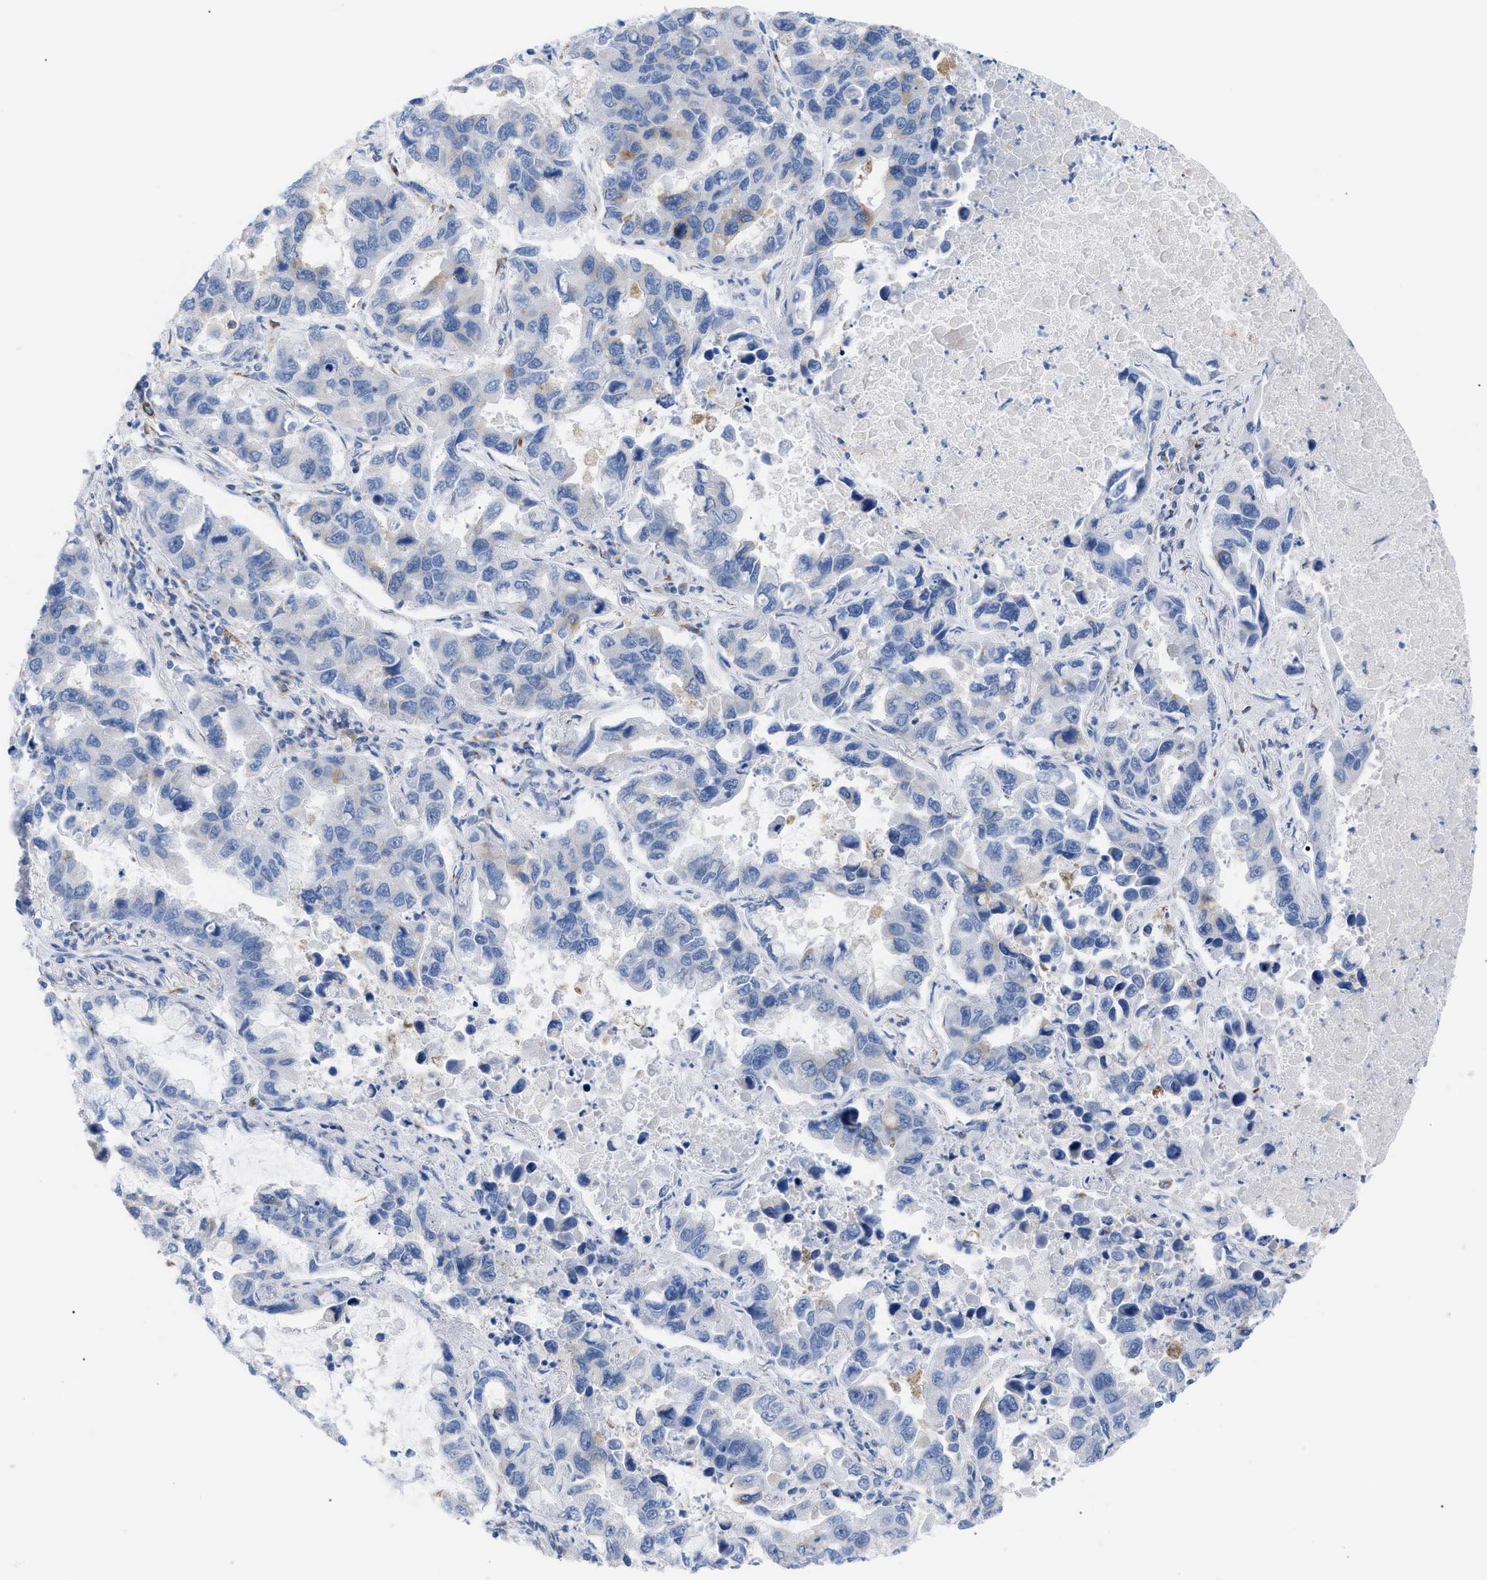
{"staining": {"intensity": "negative", "quantity": "none", "location": "none"}, "tissue": "lung cancer", "cell_type": "Tumor cells", "image_type": "cancer", "snomed": [{"axis": "morphology", "description": "Adenocarcinoma, NOS"}, {"axis": "topography", "description": "Lung"}], "caption": "There is no significant staining in tumor cells of lung cancer (adenocarcinoma).", "gene": "TACC3", "patient": {"sex": "male", "age": 64}}